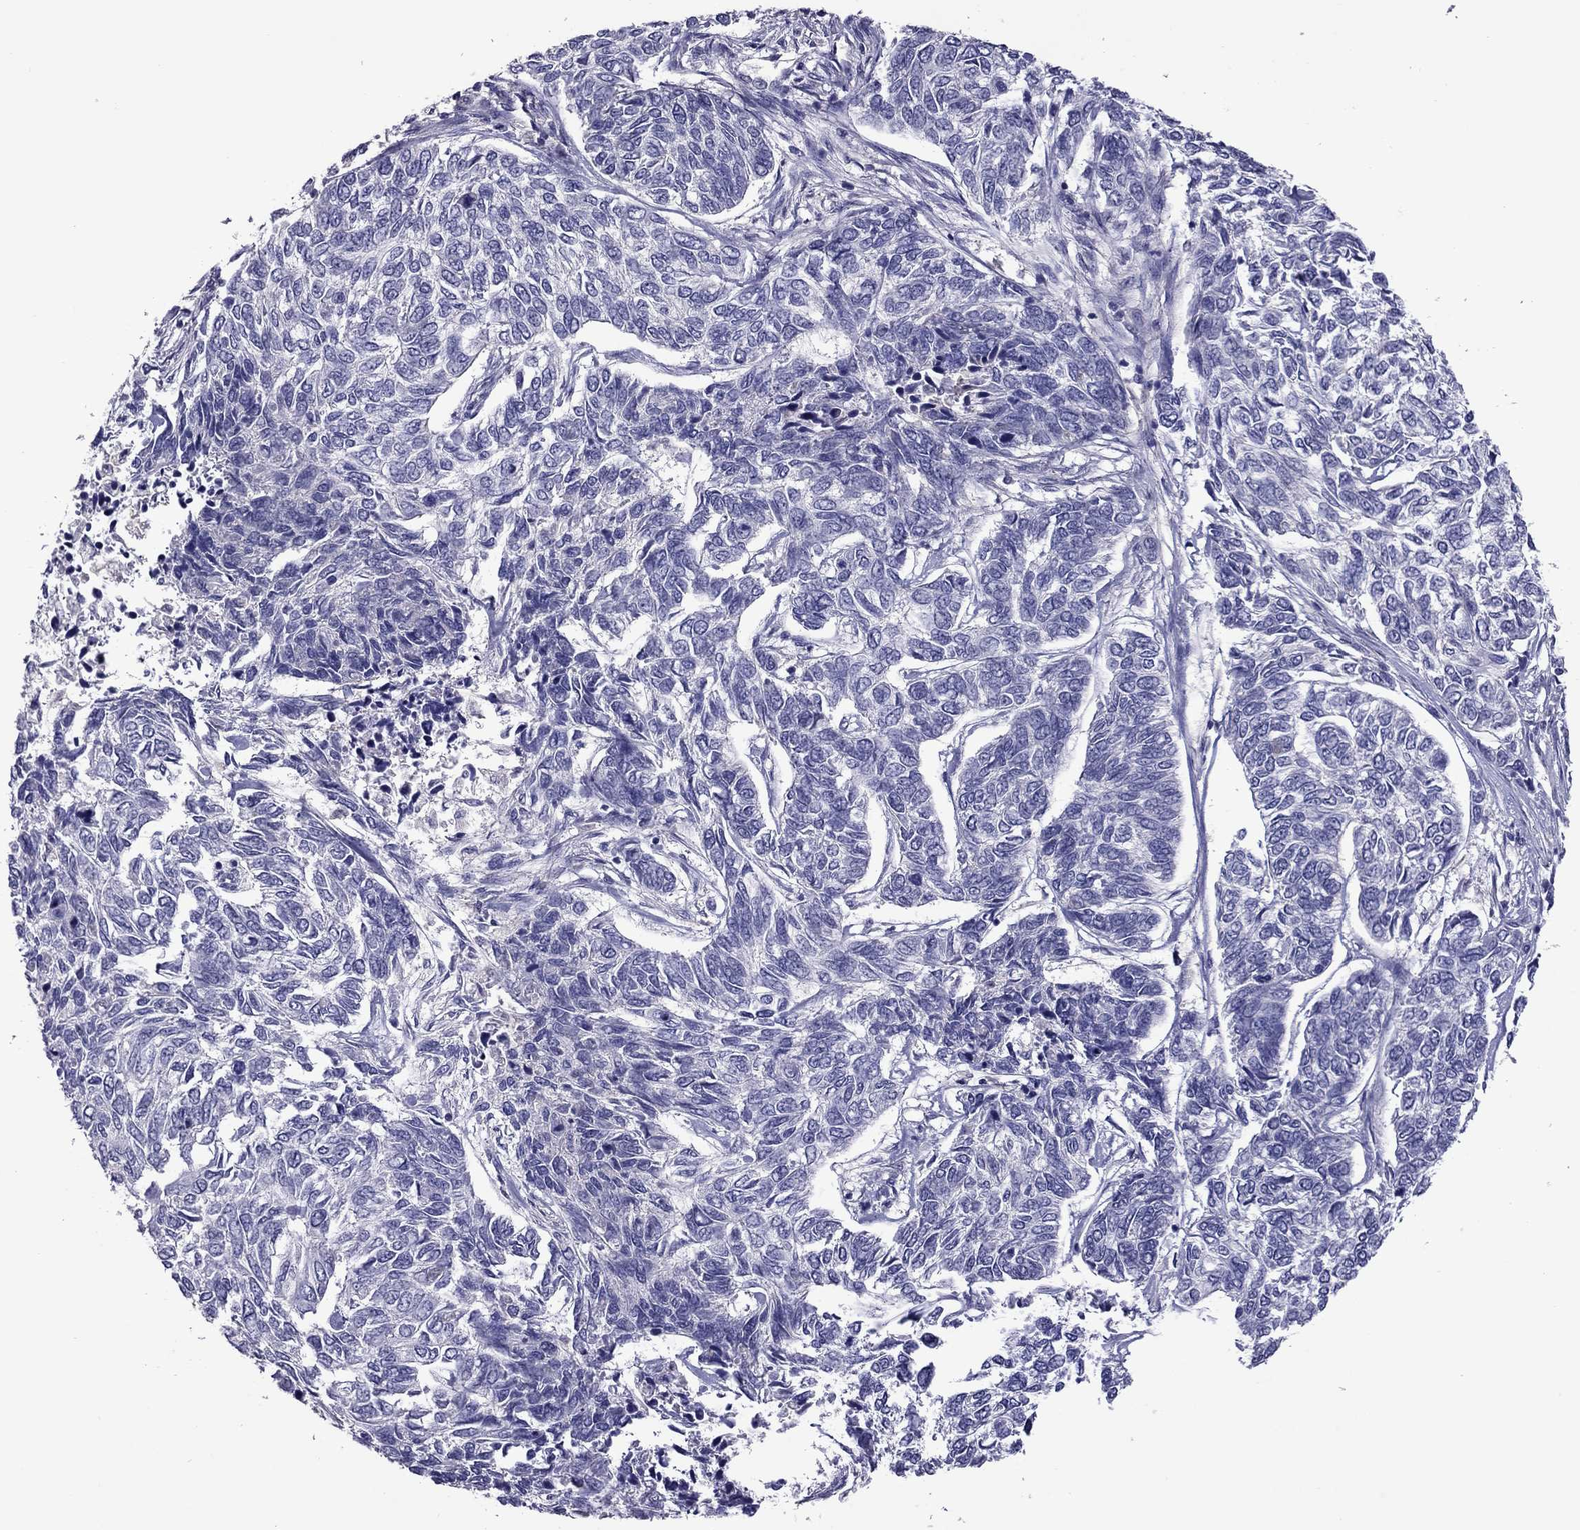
{"staining": {"intensity": "negative", "quantity": "none", "location": "none"}, "tissue": "skin cancer", "cell_type": "Tumor cells", "image_type": "cancer", "snomed": [{"axis": "morphology", "description": "Basal cell carcinoma"}, {"axis": "topography", "description": "Skin"}], "caption": "Image shows no significant protein staining in tumor cells of skin cancer.", "gene": "CDK5", "patient": {"sex": "female", "age": 65}}